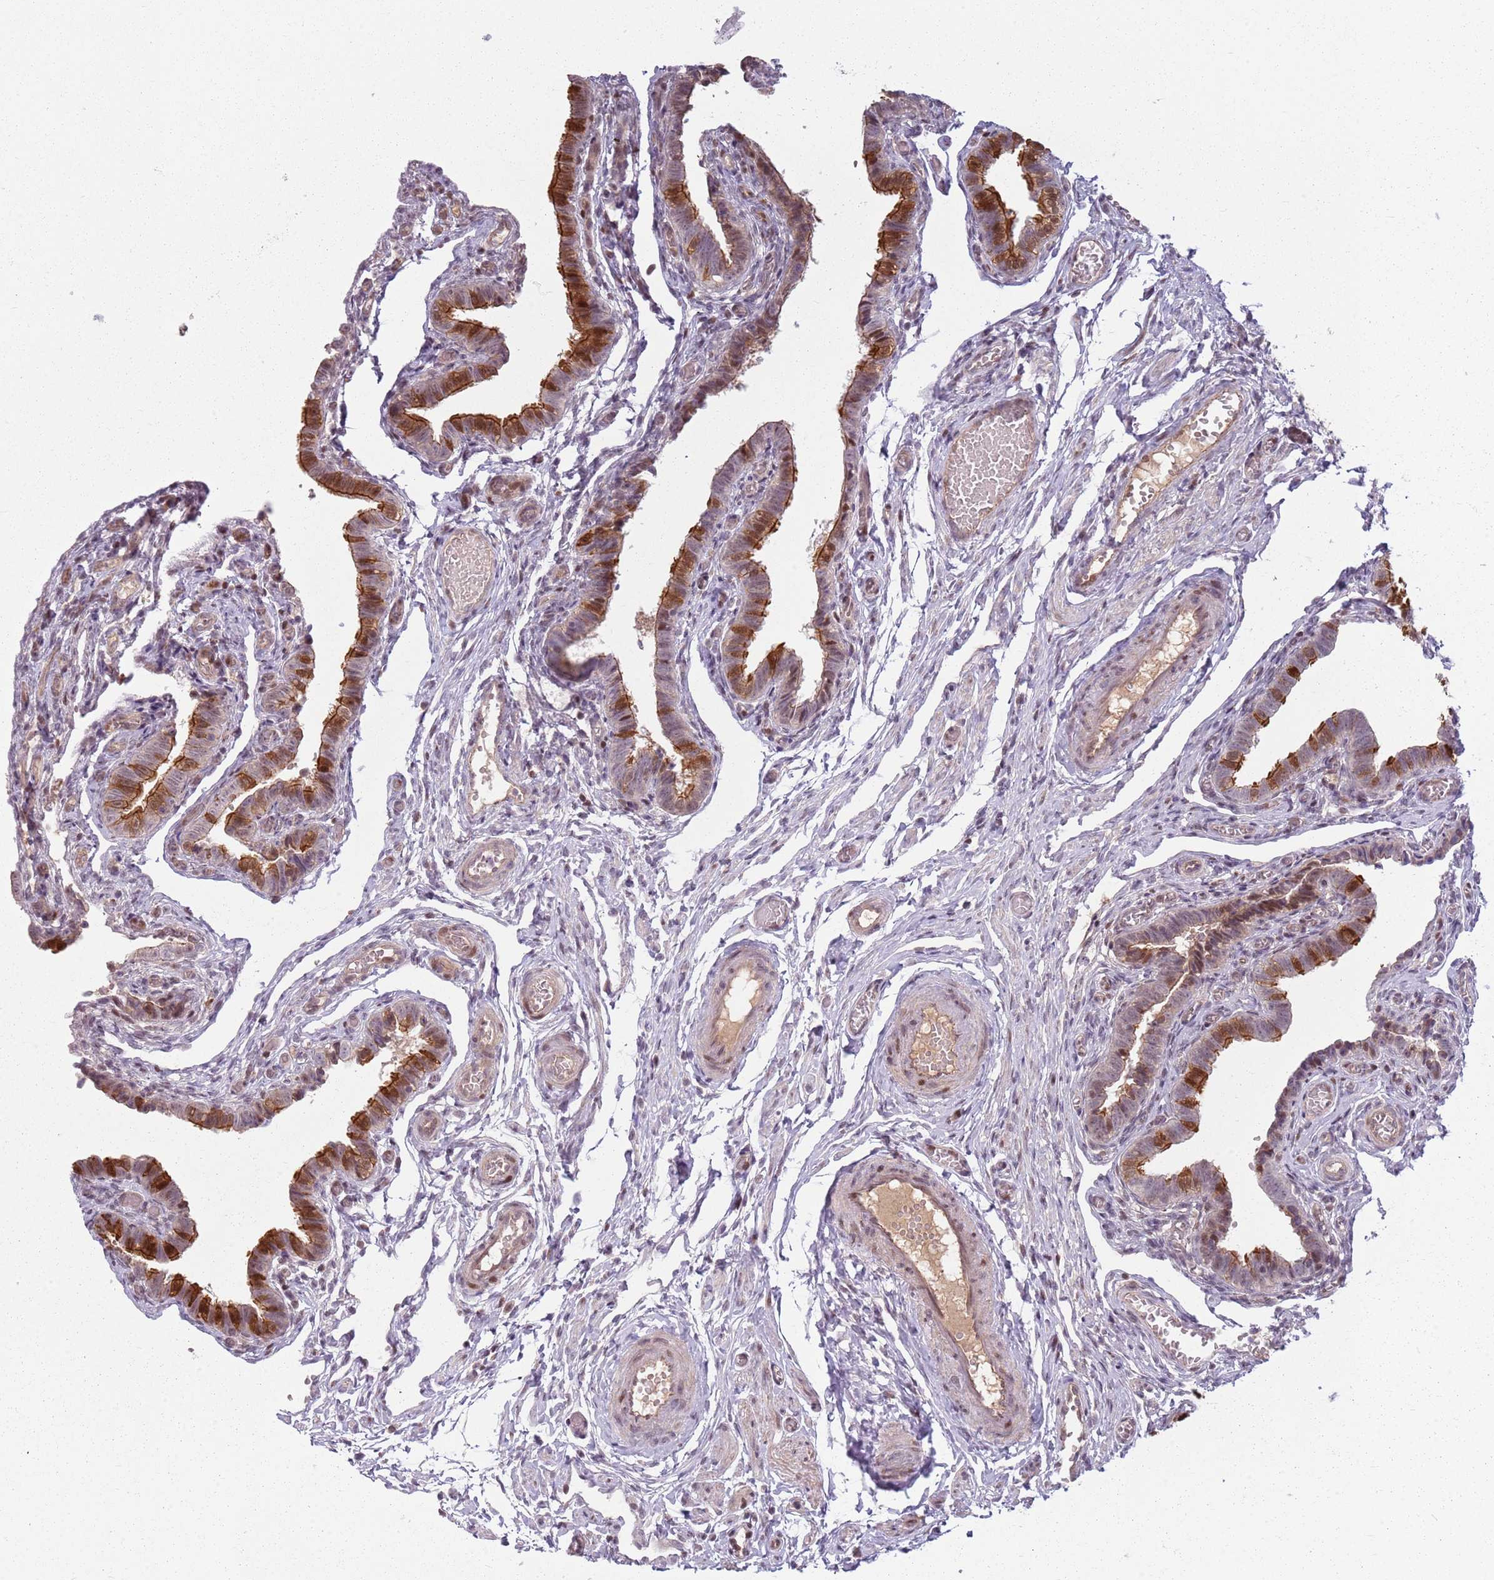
{"staining": {"intensity": "moderate", "quantity": "25%-75%", "location": "cytoplasmic/membranous,nuclear"}, "tissue": "fallopian tube", "cell_type": "Glandular cells", "image_type": "normal", "snomed": [{"axis": "morphology", "description": "Normal tissue, NOS"}, {"axis": "topography", "description": "Fallopian tube"}], "caption": "Protein expression analysis of unremarkable fallopian tube displays moderate cytoplasmic/membranous,nuclear positivity in approximately 25%-75% of glandular cells. Nuclei are stained in blue.", "gene": "ADGRG1", "patient": {"sex": "female", "age": 36}}